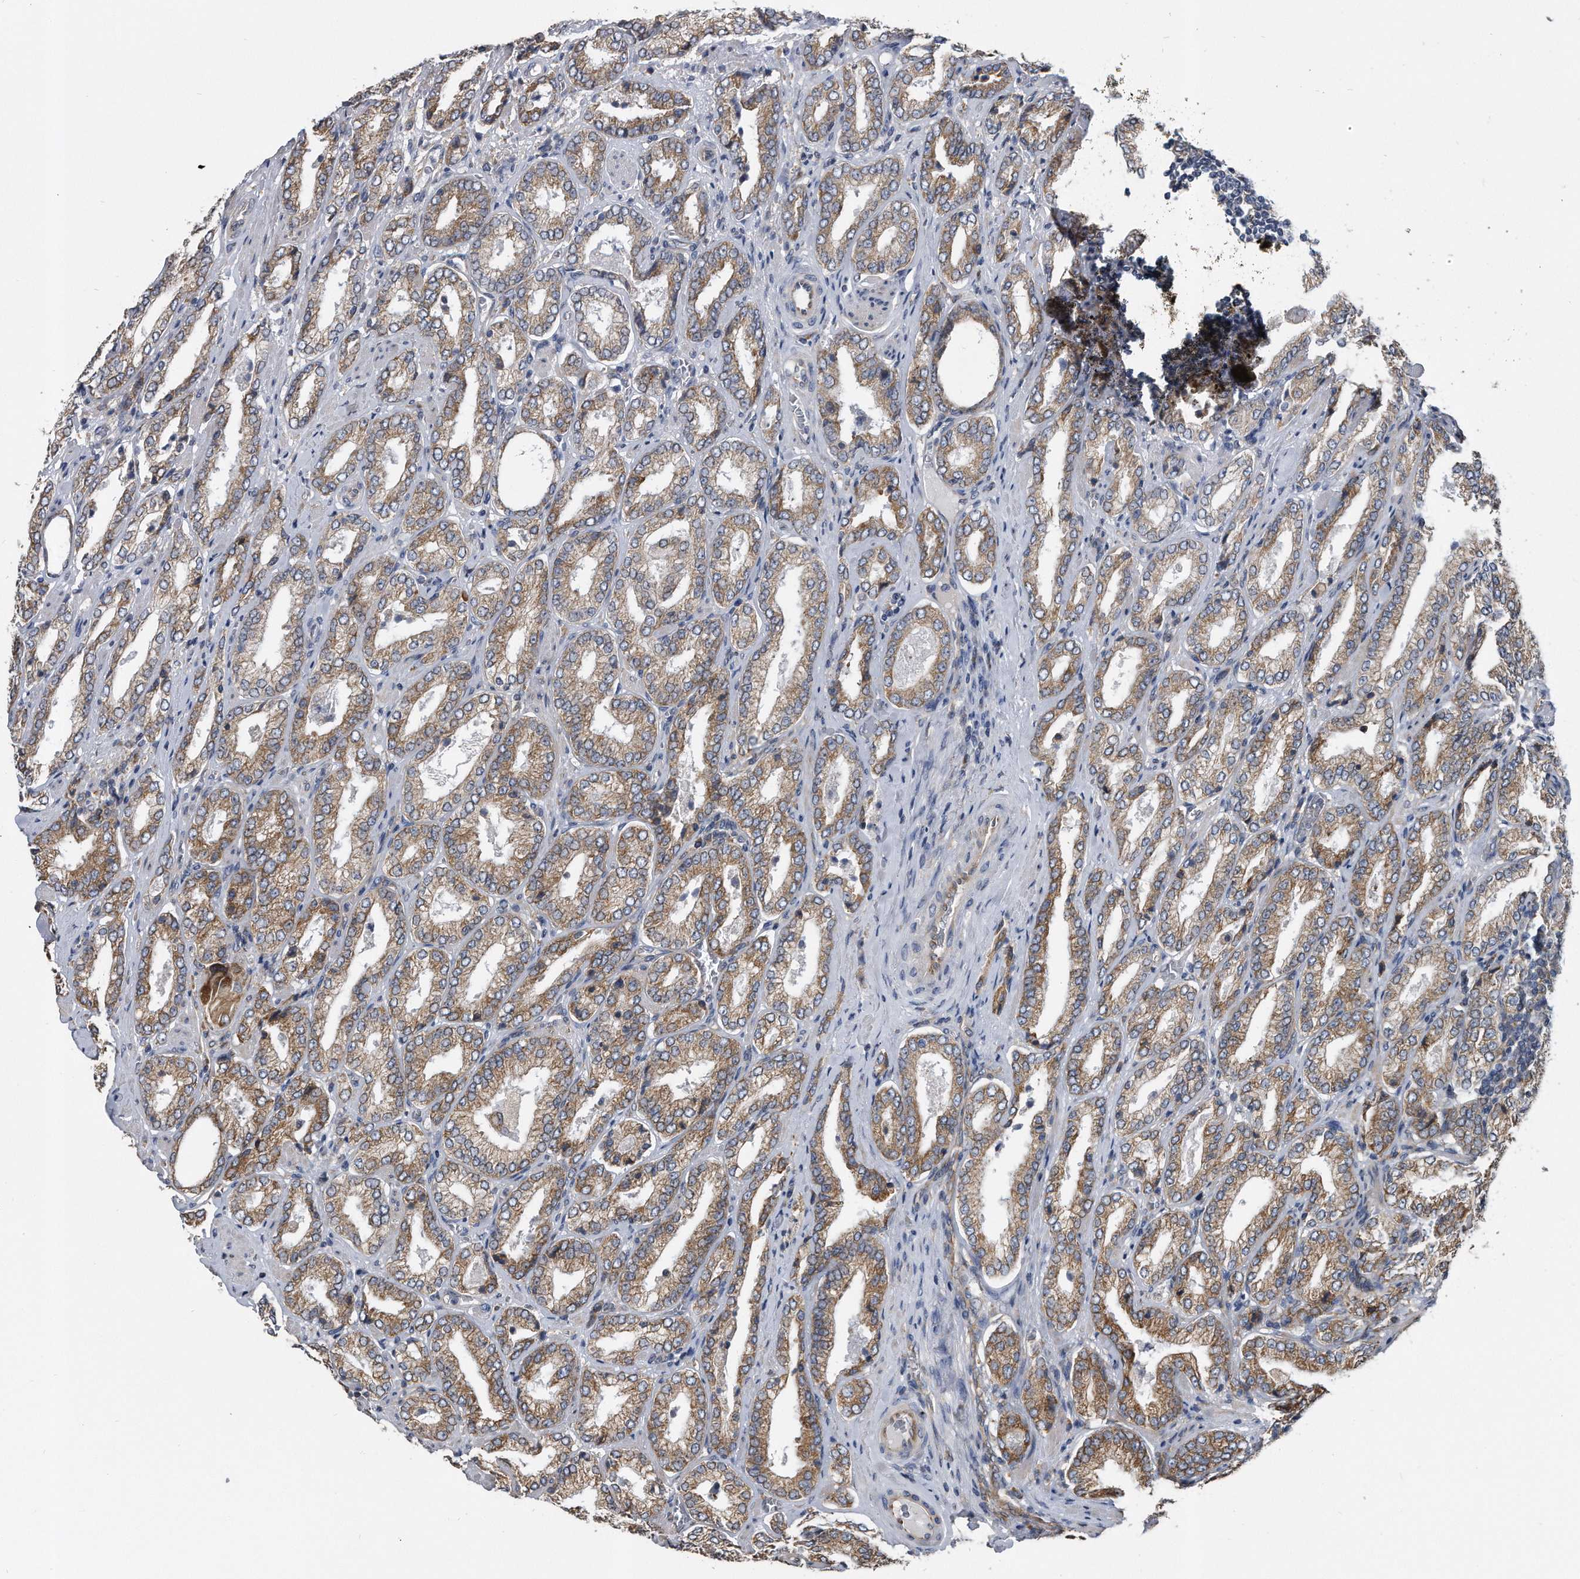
{"staining": {"intensity": "moderate", "quantity": ">75%", "location": "cytoplasmic/membranous"}, "tissue": "prostate cancer", "cell_type": "Tumor cells", "image_type": "cancer", "snomed": [{"axis": "morphology", "description": "Adenocarcinoma, Low grade"}, {"axis": "topography", "description": "Prostate"}], "caption": "Brown immunohistochemical staining in prostate cancer (low-grade adenocarcinoma) displays moderate cytoplasmic/membranous expression in about >75% of tumor cells.", "gene": "CCDC47", "patient": {"sex": "male", "age": 62}}